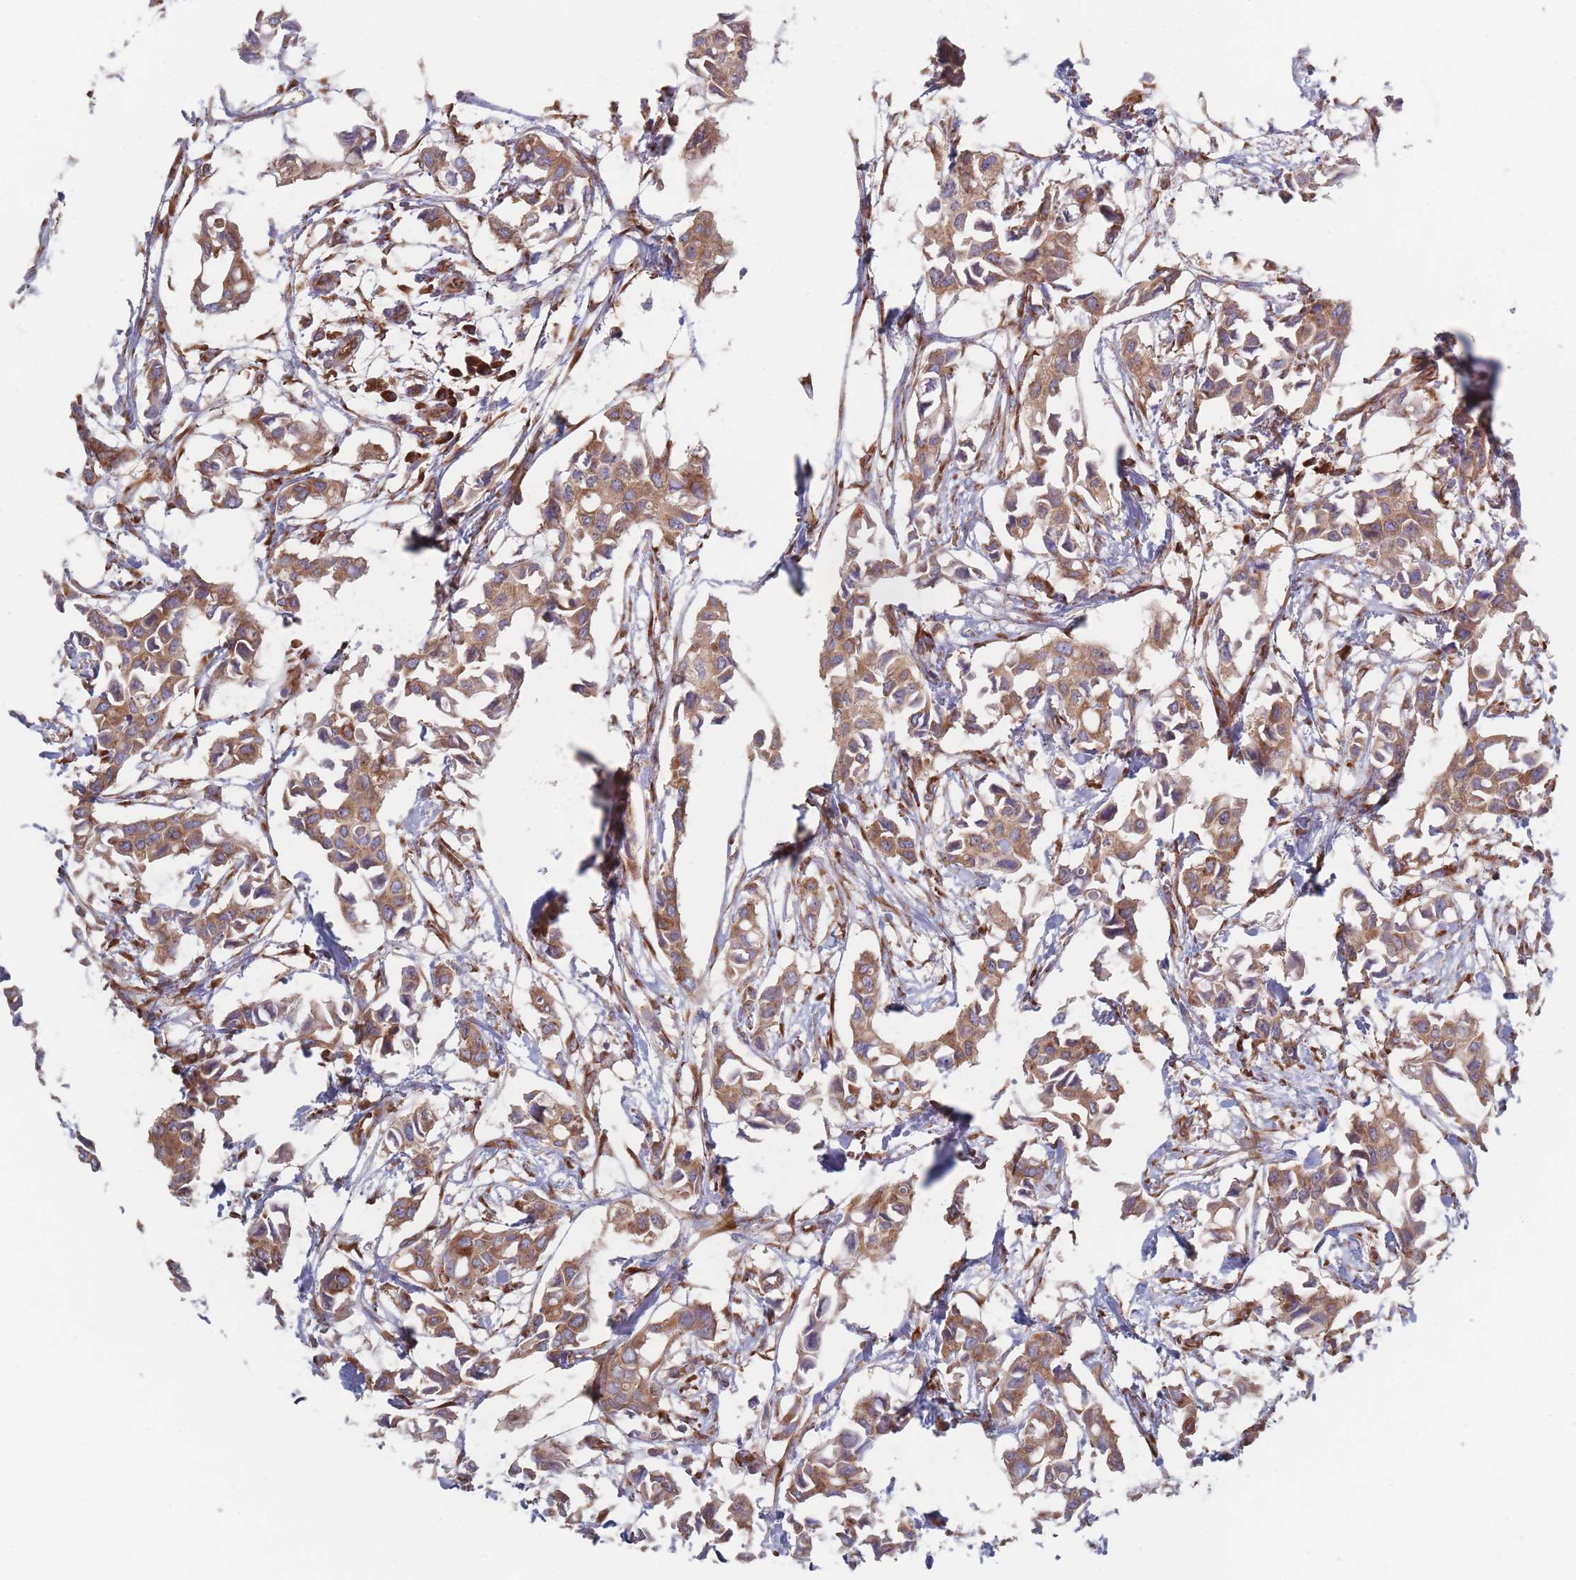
{"staining": {"intensity": "moderate", "quantity": ">75%", "location": "cytoplasmic/membranous"}, "tissue": "breast cancer", "cell_type": "Tumor cells", "image_type": "cancer", "snomed": [{"axis": "morphology", "description": "Duct carcinoma"}, {"axis": "topography", "description": "Breast"}], "caption": "This micrograph reveals immunohistochemistry (IHC) staining of breast intraductal carcinoma, with medium moderate cytoplasmic/membranous expression in about >75% of tumor cells.", "gene": "EEF1B2", "patient": {"sex": "female", "age": 41}}